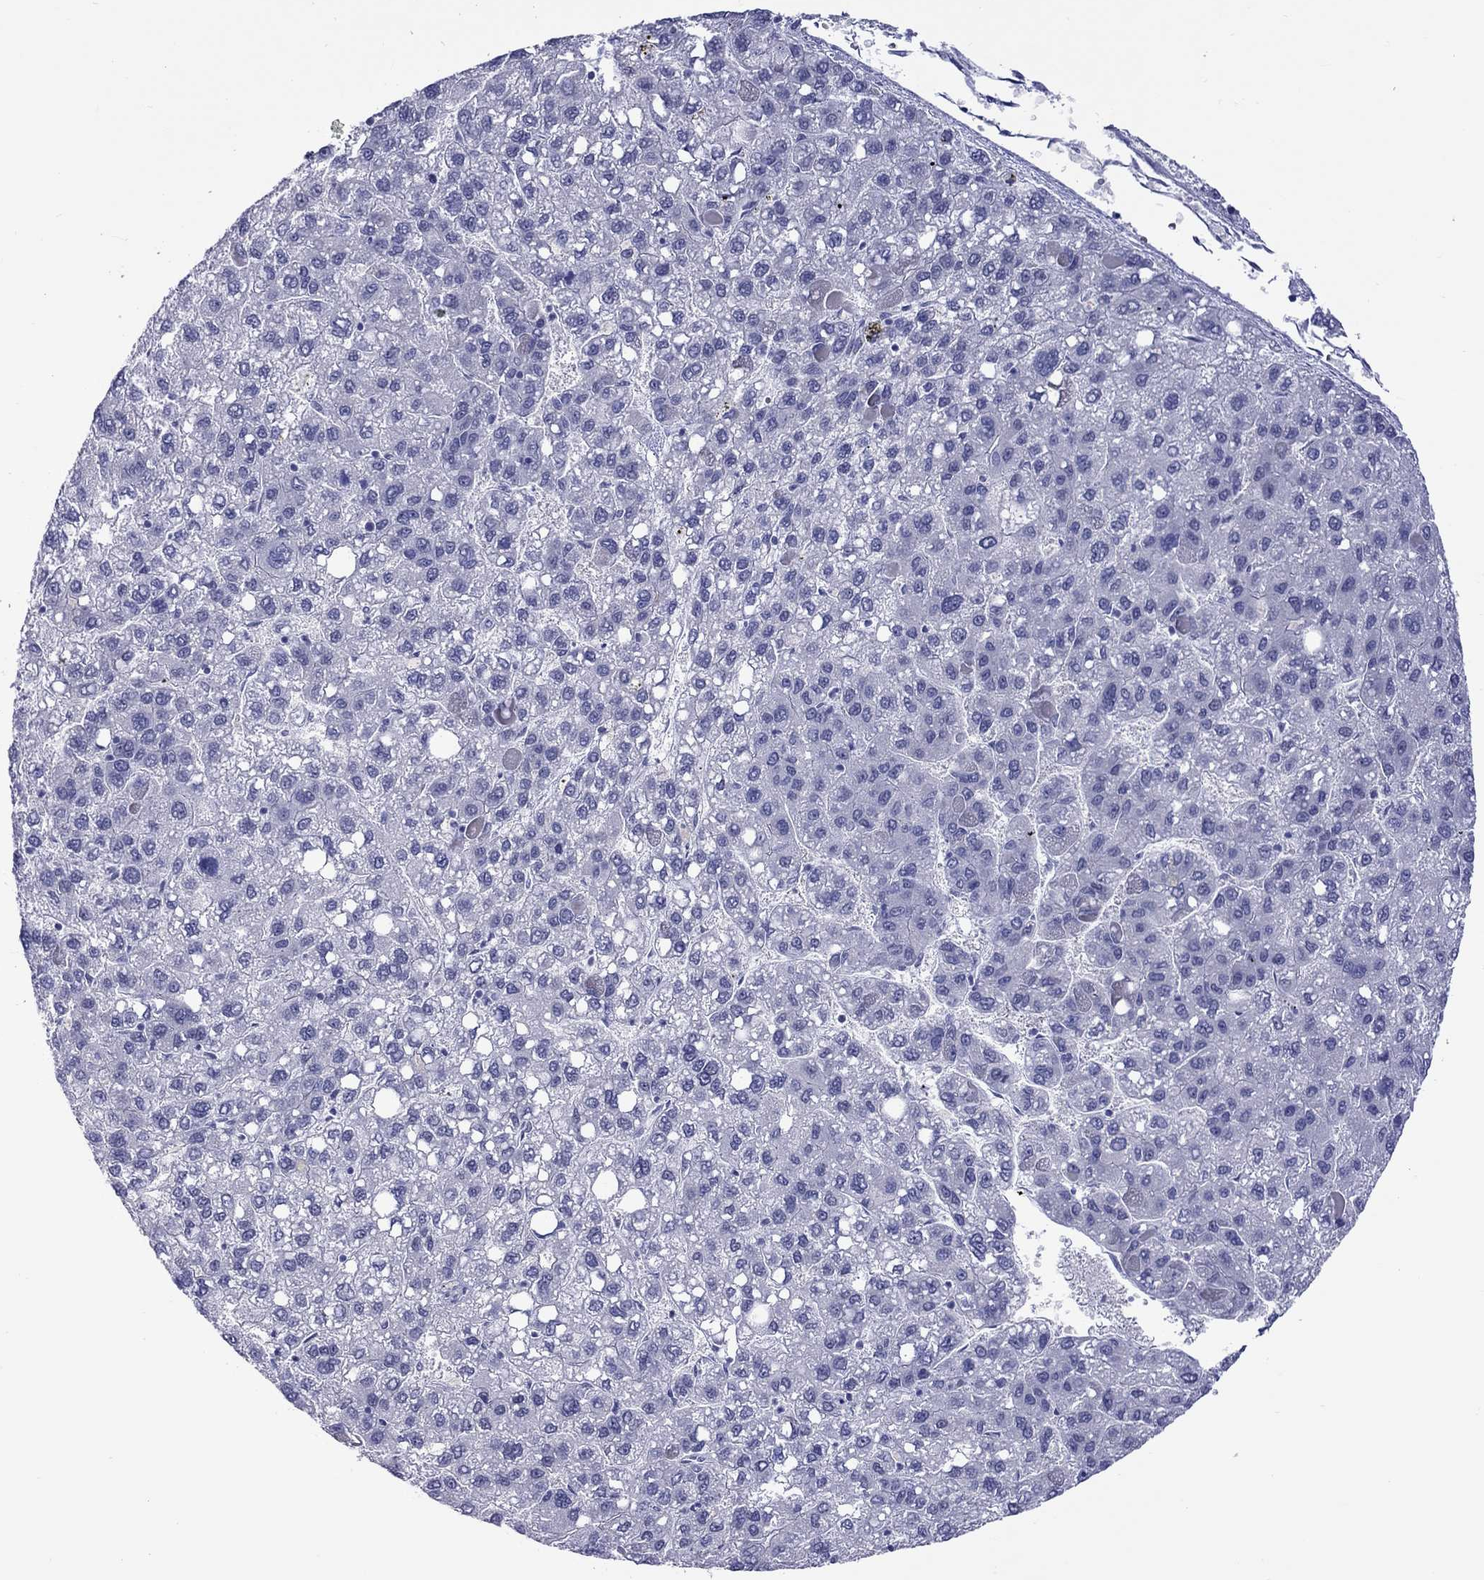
{"staining": {"intensity": "negative", "quantity": "none", "location": "none"}, "tissue": "liver cancer", "cell_type": "Tumor cells", "image_type": "cancer", "snomed": [{"axis": "morphology", "description": "Carcinoma, Hepatocellular, NOS"}, {"axis": "topography", "description": "Liver"}], "caption": "Immunohistochemistry histopathology image of liver cancer (hepatocellular carcinoma) stained for a protein (brown), which displays no positivity in tumor cells.", "gene": "CHRNB3", "patient": {"sex": "female", "age": 82}}